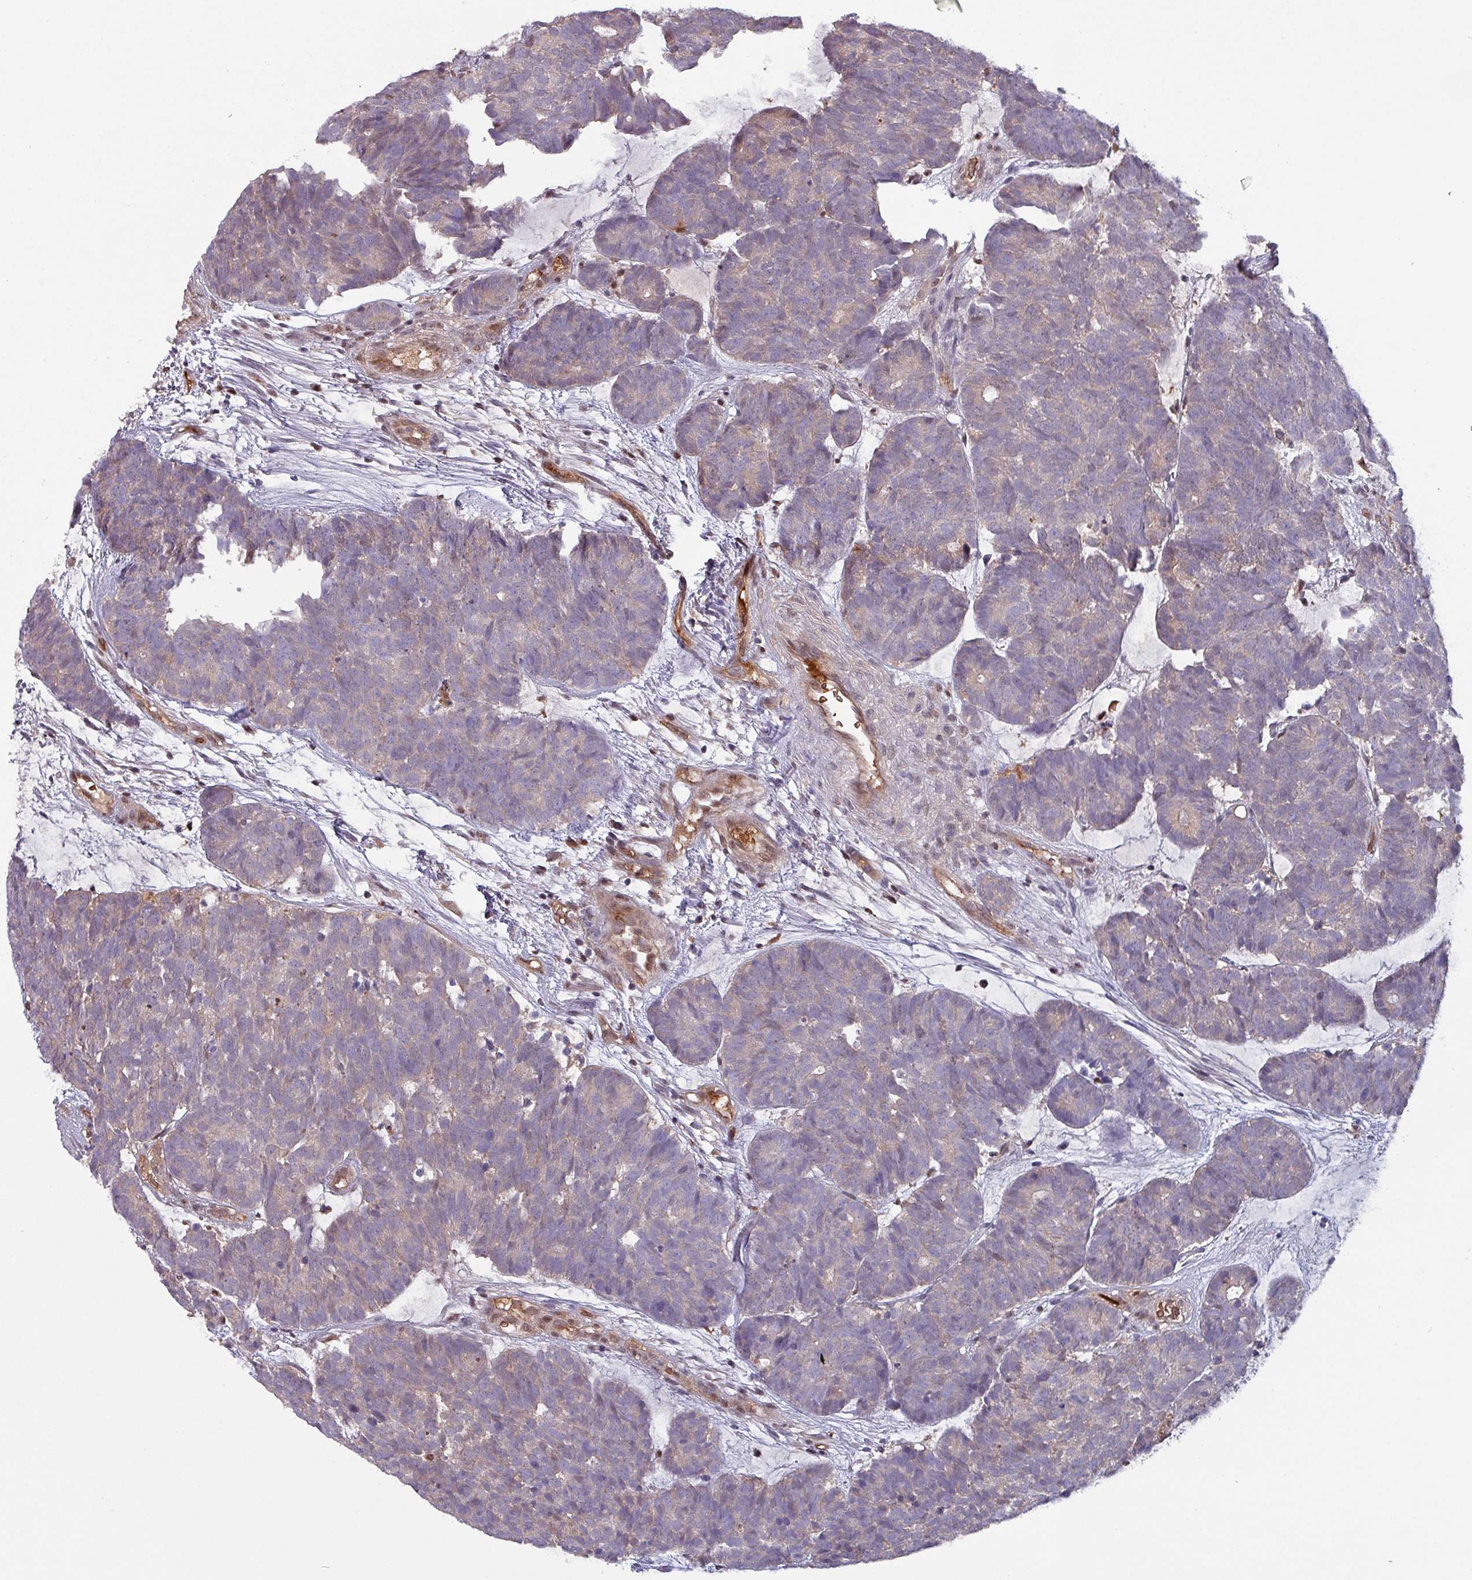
{"staining": {"intensity": "weak", "quantity": "<25%", "location": "cytoplasmic/membranous,nuclear"}, "tissue": "head and neck cancer", "cell_type": "Tumor cells", "image_type": "cancer", "snomed": [{"axis": "morphology", "description": "Adenocarcinoma, NOS"}, {"axis": "topography", "description": "Head-Neck"}], "caption": "Head and neck cancer stained for a protein using IHC exhibits no staining tumor cells.", "gene": "PSMB8", "patient": {"sex": "female", "age": 81}}